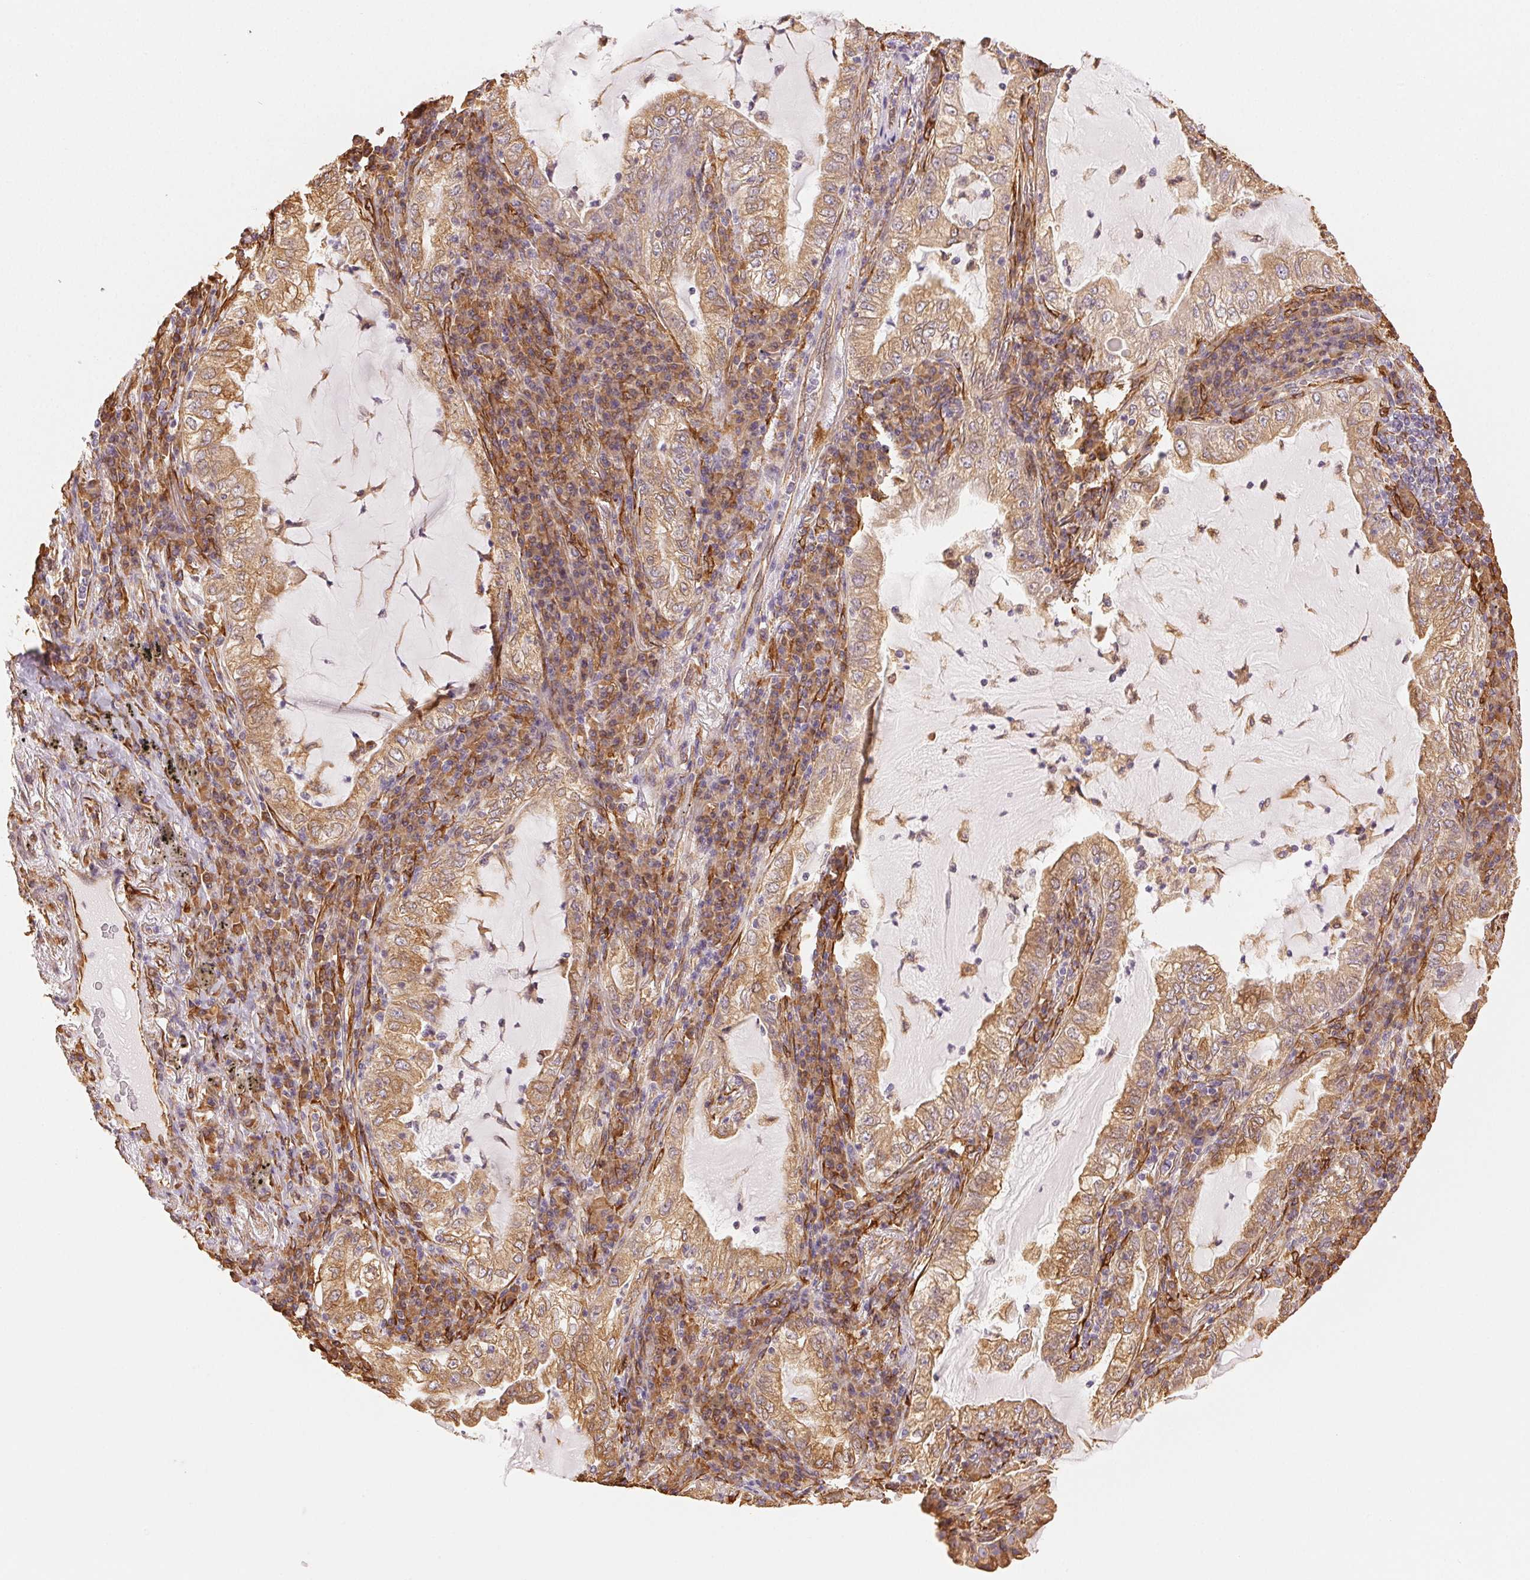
{"staining": {"intensity": "moderate", "quantity": ">75%", "location": "cytoplasmic/membranous"}, "tissue": "lung cancer", "cell_type": "Tumor cells", "image_type": "cancer", "snomed": [{"axis": "morphology", "description": "Adenocarcinoma, NOS"}, {"axis": "topography", "description": "Lung"}], "caption": "Tumor cells demonstrate moderate cytoplasmic/membranous expression in approximately >75% of cells in adenocarcinoma (lung).", "gene": "RCN3", "patient": {"sex": "female", "age": 73}}